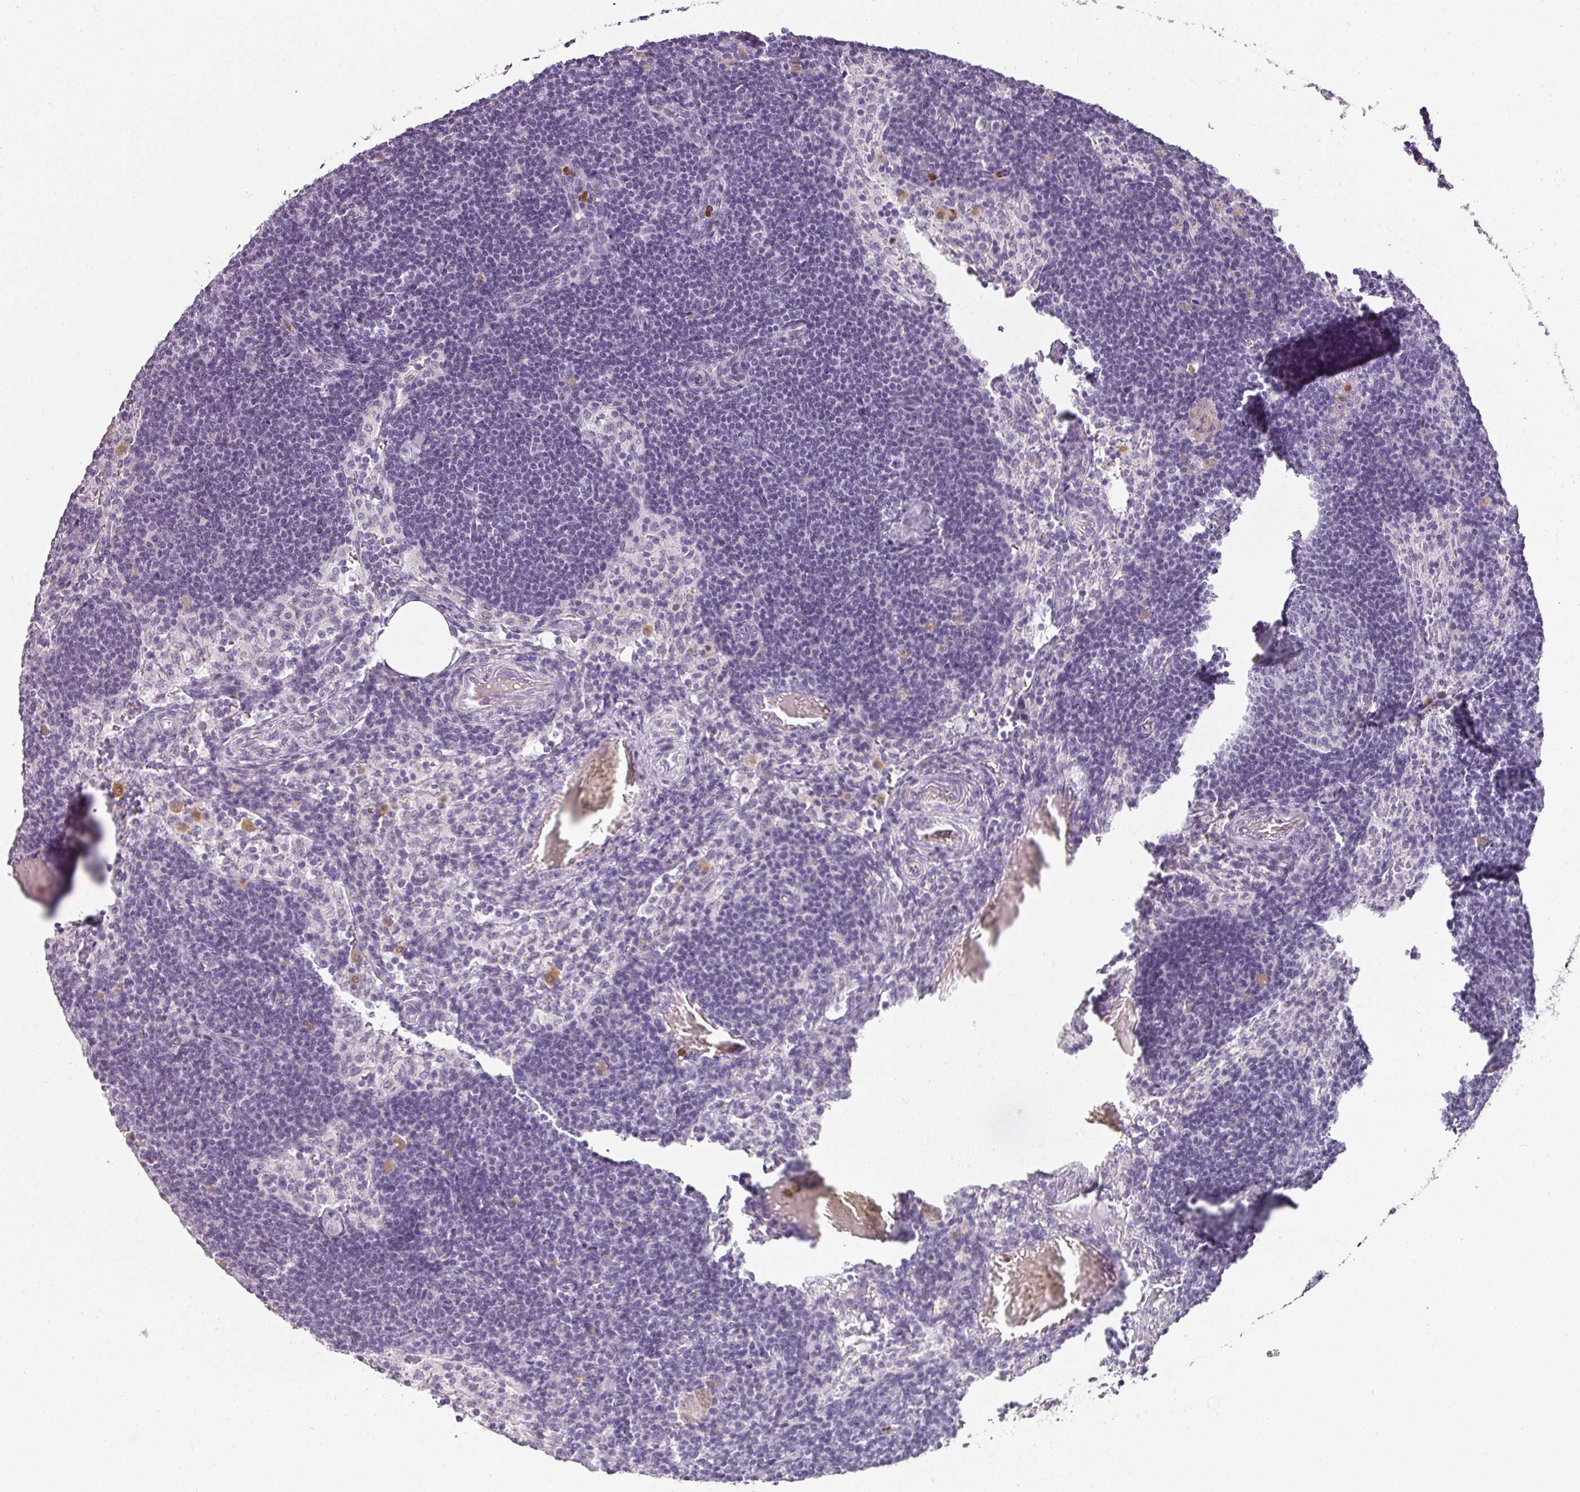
{"staining": {"intensity": "negative", "quantity": "none", "location": "none"}, "tissue": "lymph node", "cell_type": "Non-germinal center cells", "image_type": "normal", "snomed": [{"axis": "morphology", "description": "Normal tissue, NOS"}, {"axis": "topography", "description": "Lymph node"}], "caption": "Normal lymph node was stained to show a protein in brown. There is no significant staining in non-germinal center cells. The staining is performed using DAB brown chromogen with nuclei counter-stained in using hematoxylin.", "gene": "CAMP", "patient": {"sex": "male", "age": 49}}